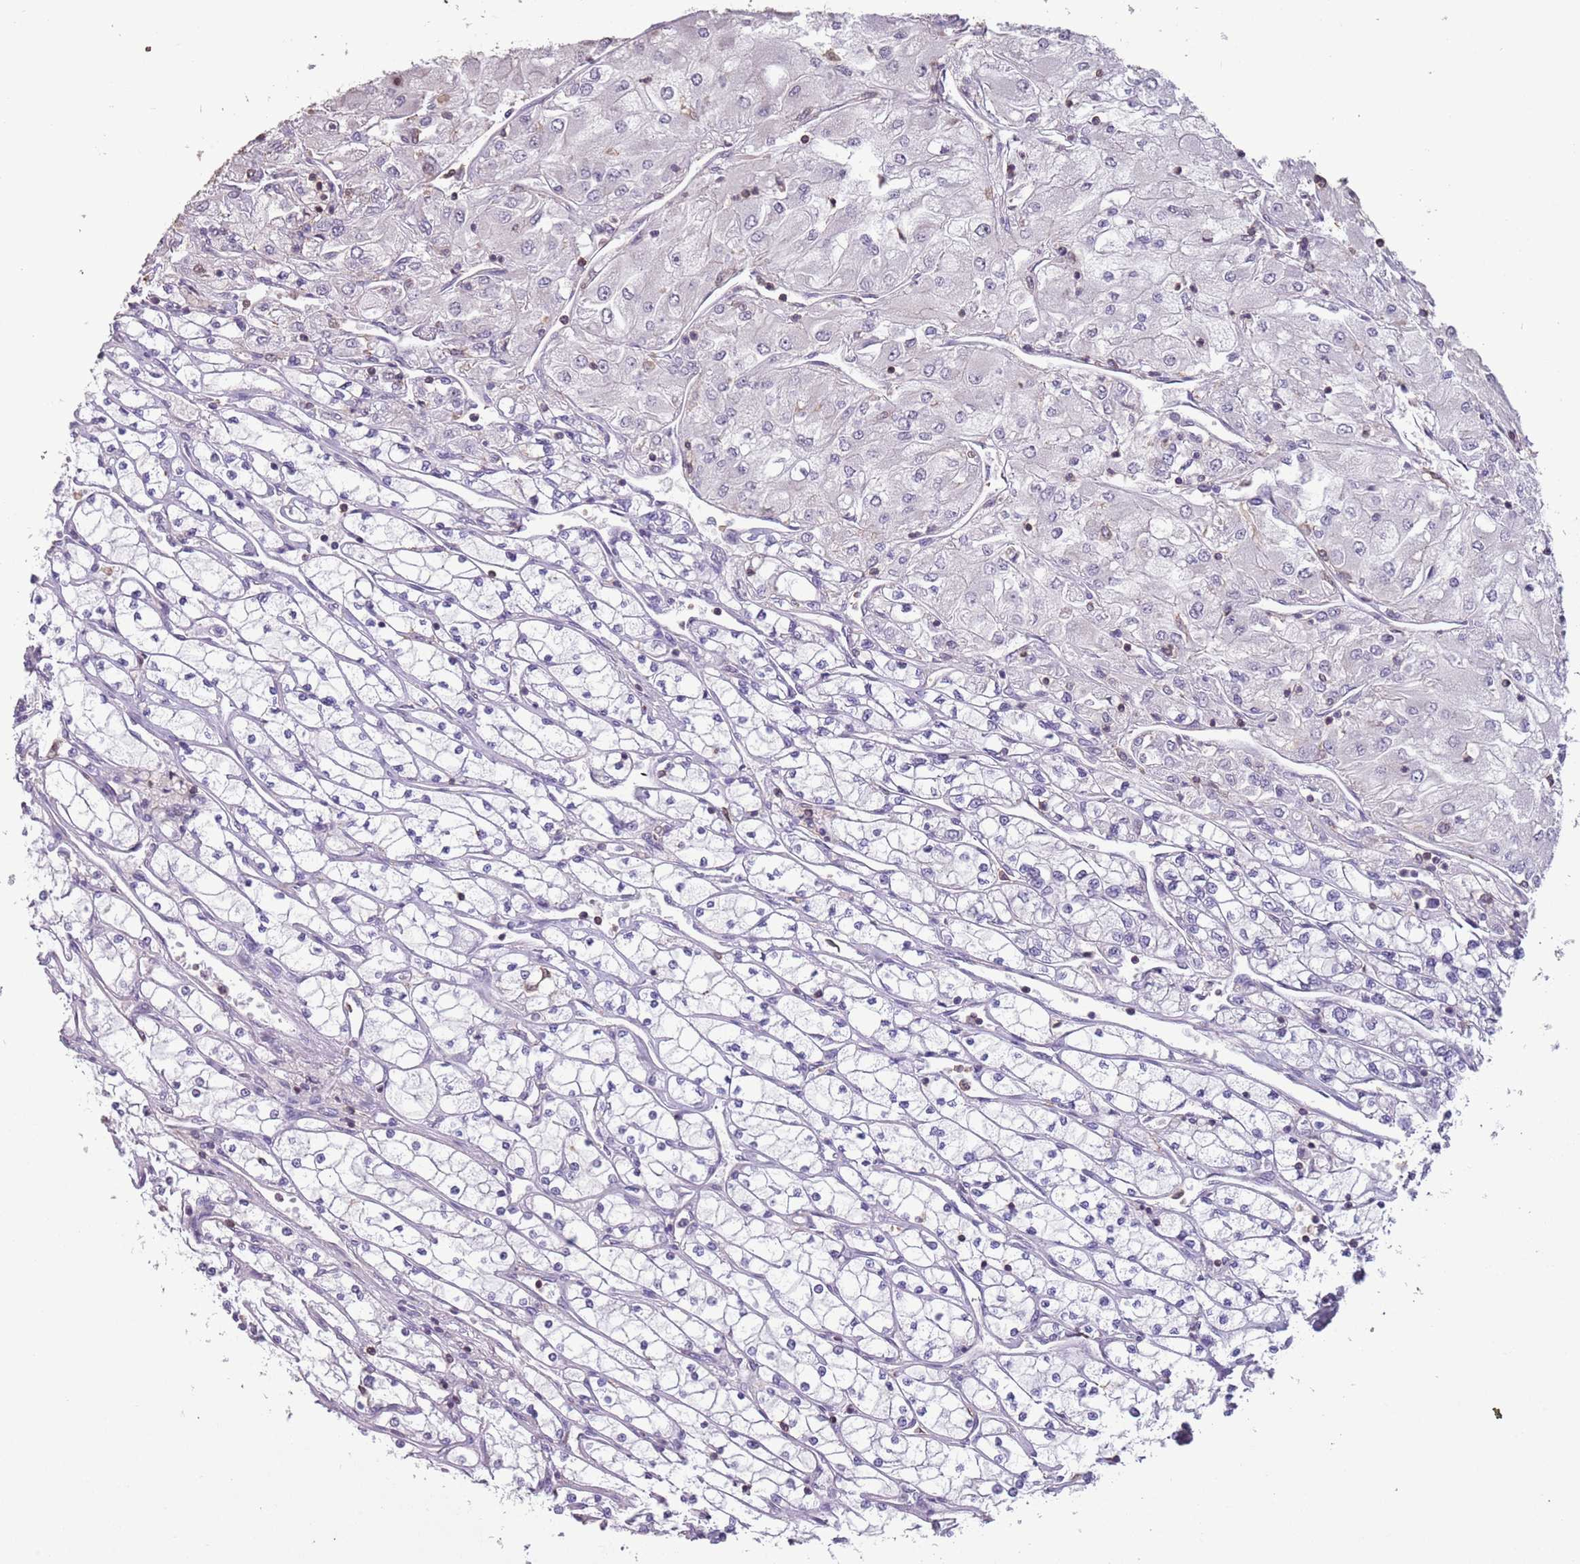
{"staining": {"intensity": "negative", "quantity": "none", "location": "none"}, "tissue": "renal cancer", "cell_type": "Tumor cells", "image_type": "cancer", "snomed": [{"axis": "morphology", "description": "Adenocarcinoma, NOS"}, {"axis": "topography", "description": "Kidney"}], "caption": "Tumor cells are negative for brown protein staining in adenocarcinoma (renal). (IHC, brightfield microscopy, high magnification).", "gene": "SUN5", "patient": {"sex": "male", "age": 80}}